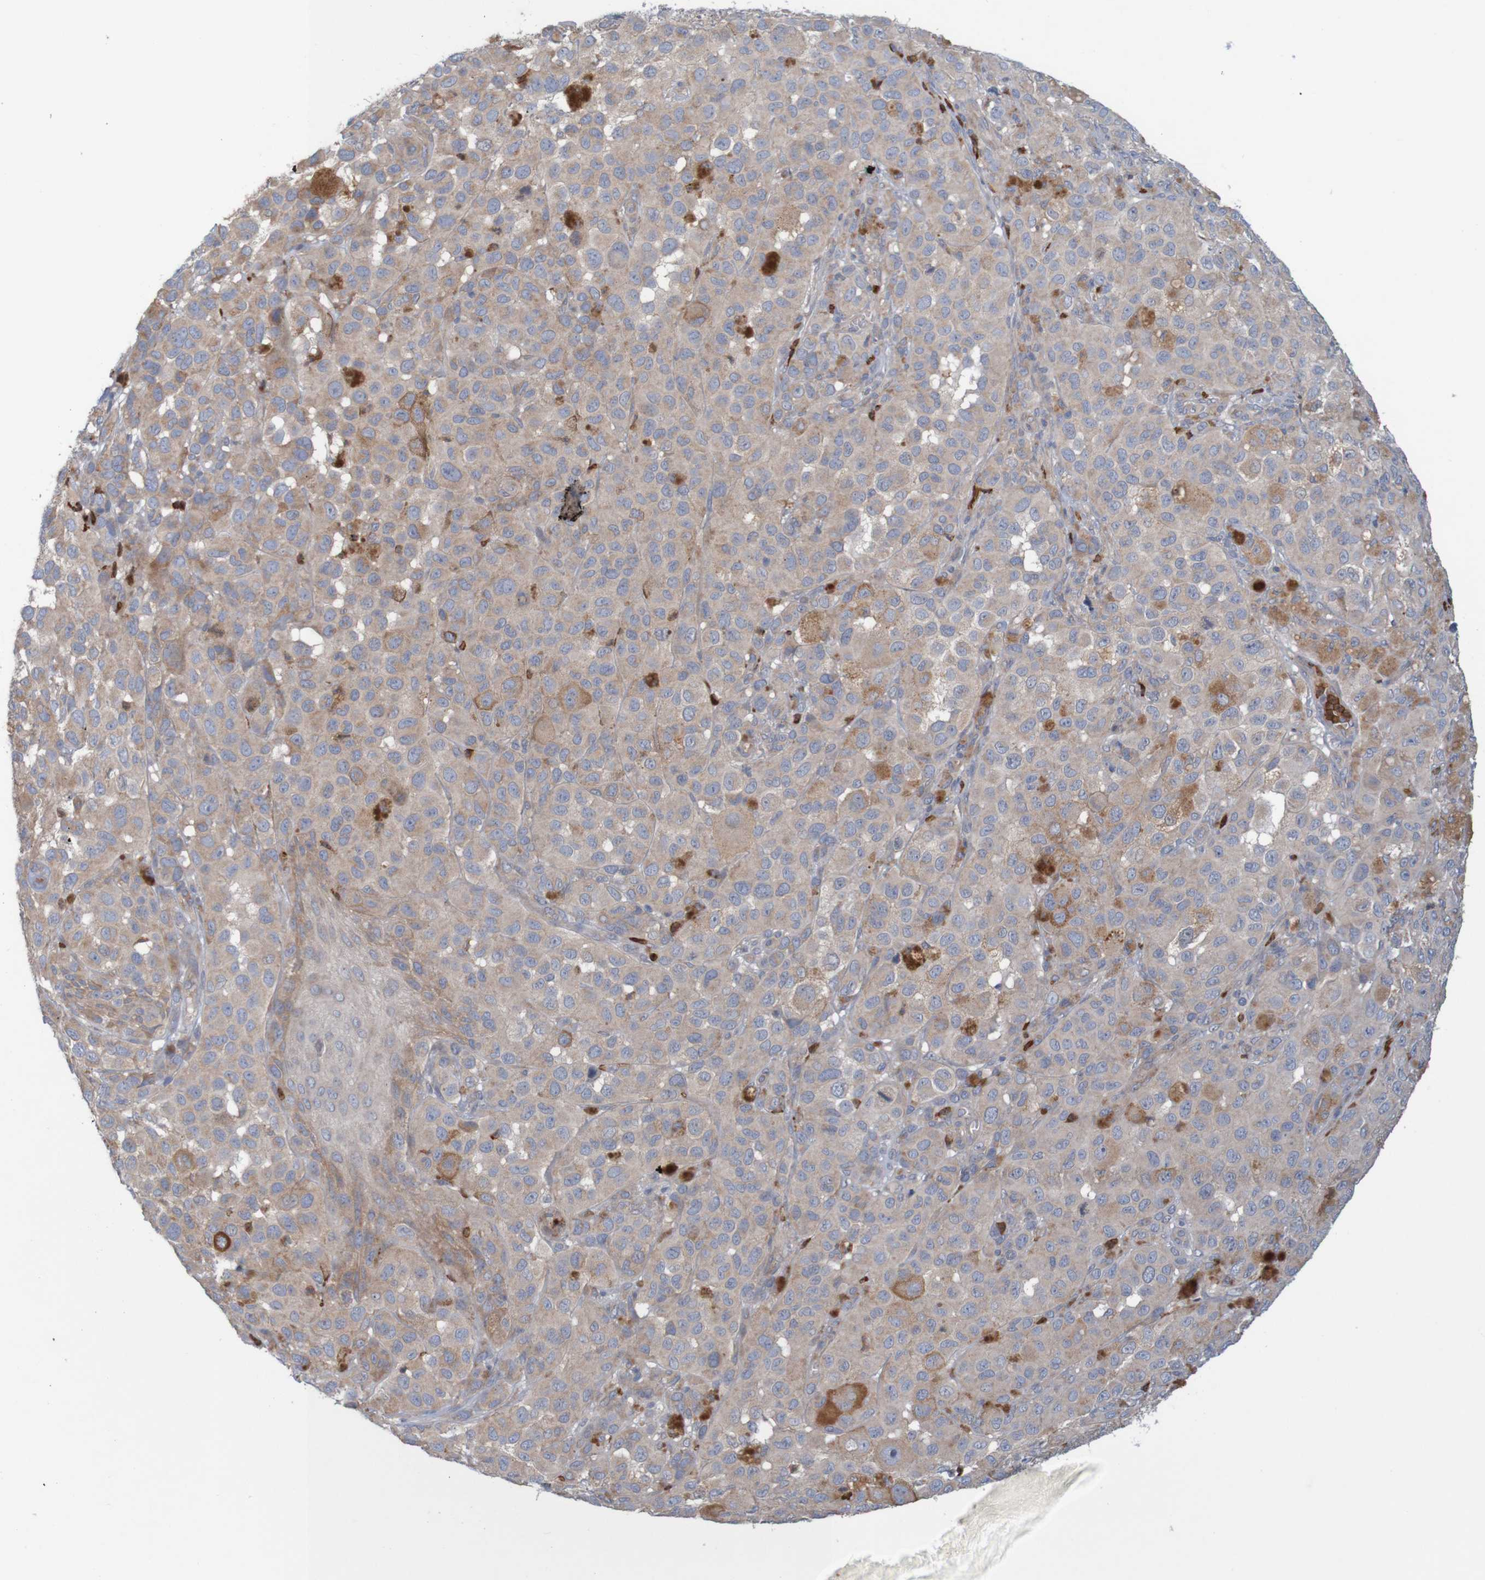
{"staining": {"intensity": "weak", "quantity": ">75%", "location": "cytoplasmic/membranous"}, "tissue": "melanoma", "cell_type": "Tumor cells", "image_type": "cancer", "snomed": [{"axis": "morphology", "description": "Malignant melanoma, NOS"}, {"axis": "topography", "description": "Skin"}], "caption": "Immunohistochemistry (IHC) (DAB) staining of melanoma exhibits weak cytoplasmic/membranous protein positivity in about >75% of tumor cells.", "gene": "KRT23", "patient": {"sex": "male", "age": 96}}